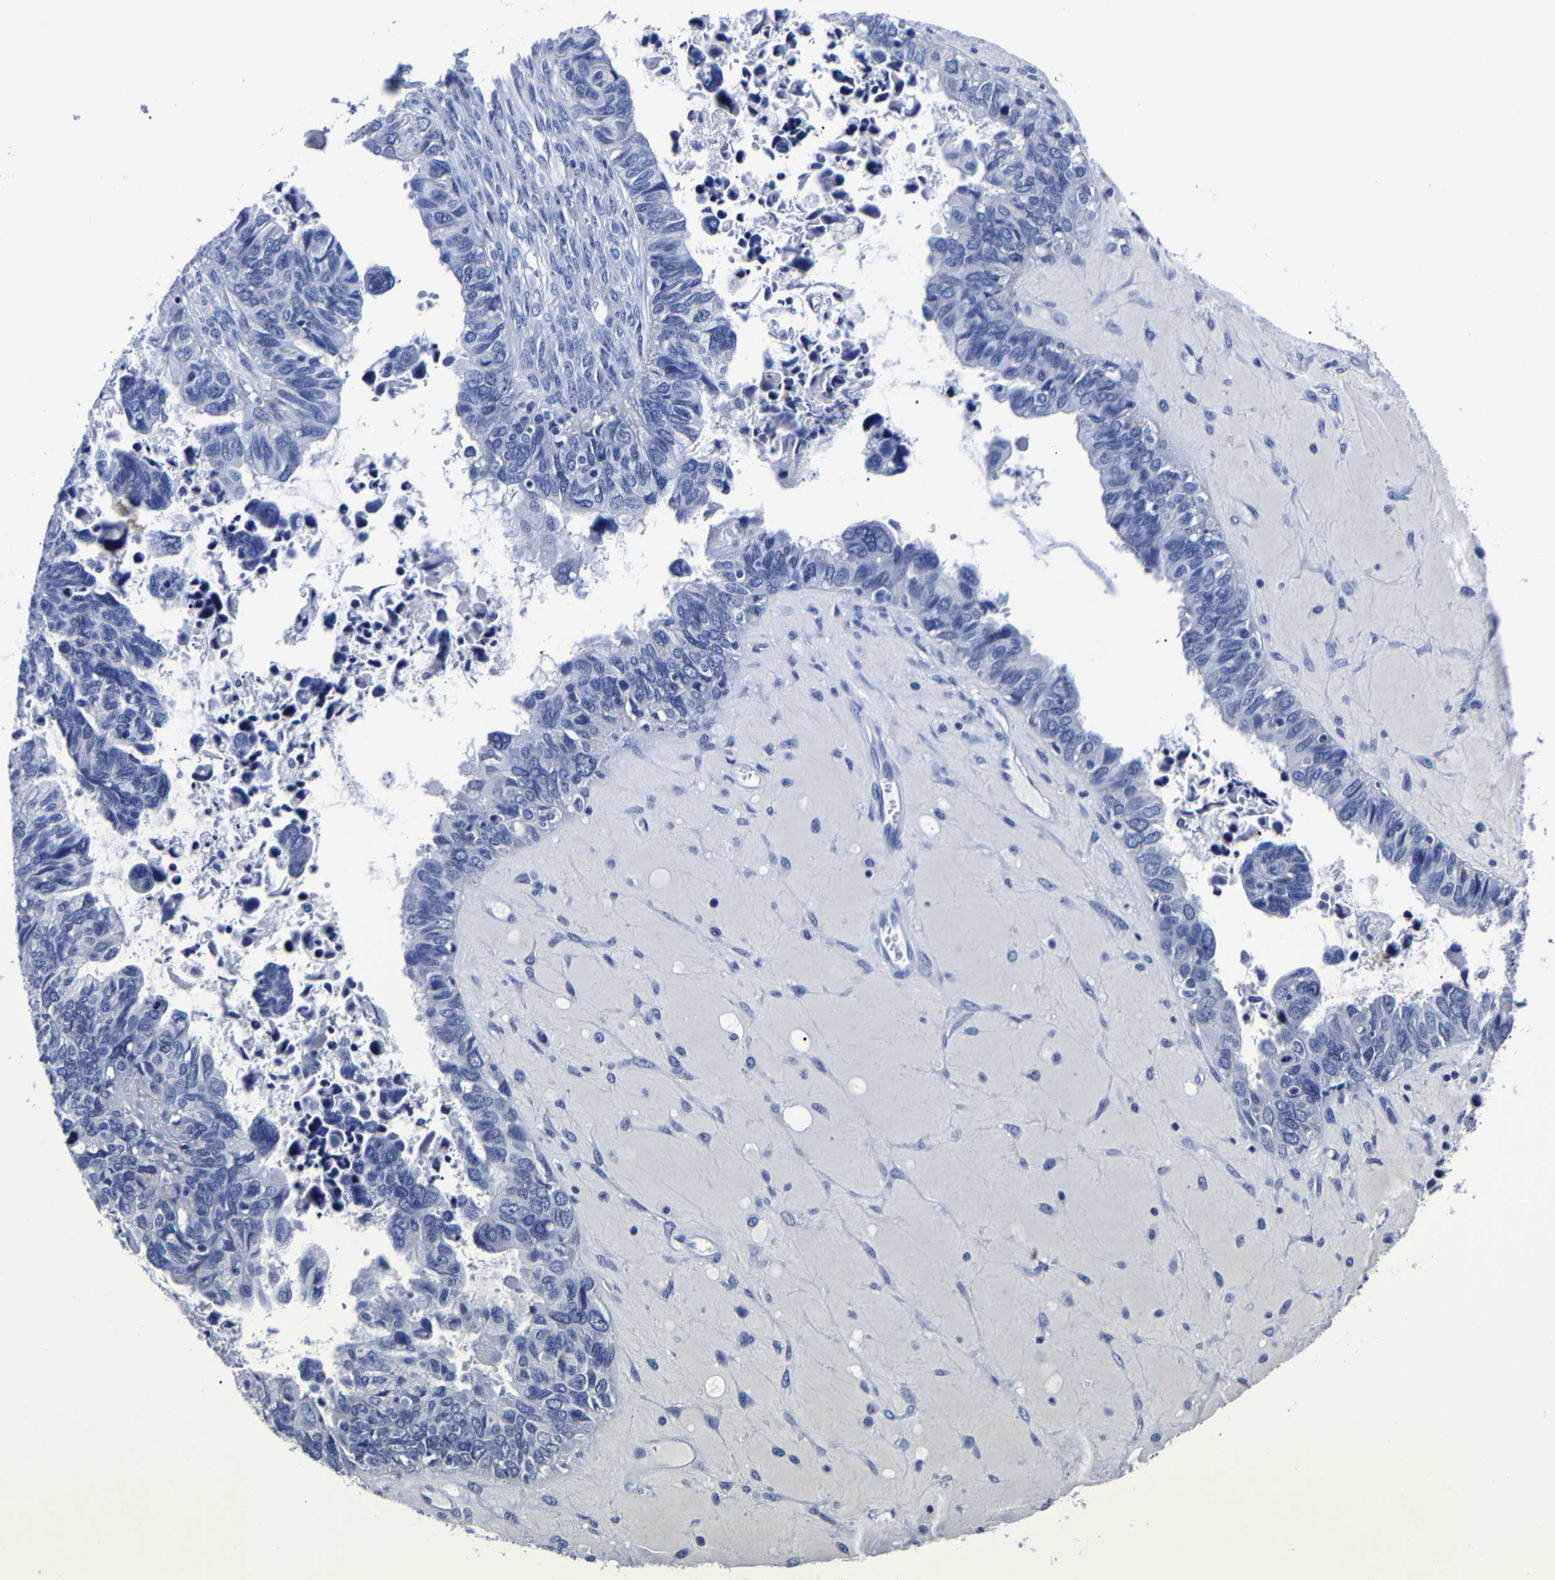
{"staining": {"intensity": "negative", "quantity": "none", "location": "none"}, "tissue": "ovarian cancer", "cell_type": "Tumor cells", "image_type": "cancer", "snomed": [{"axis": "morphology", "description": "Cystadenocarcinoma, serous, NOS"}, {"axis": "topography", "description": "Ovary"}], "caption": "The histopathology image demonstrates no significant staining in tumor cells of serous cystadenocarcinoma (ovarian).", "gene": "CPA2", "patient": {"sex": "female", "age": 79}}